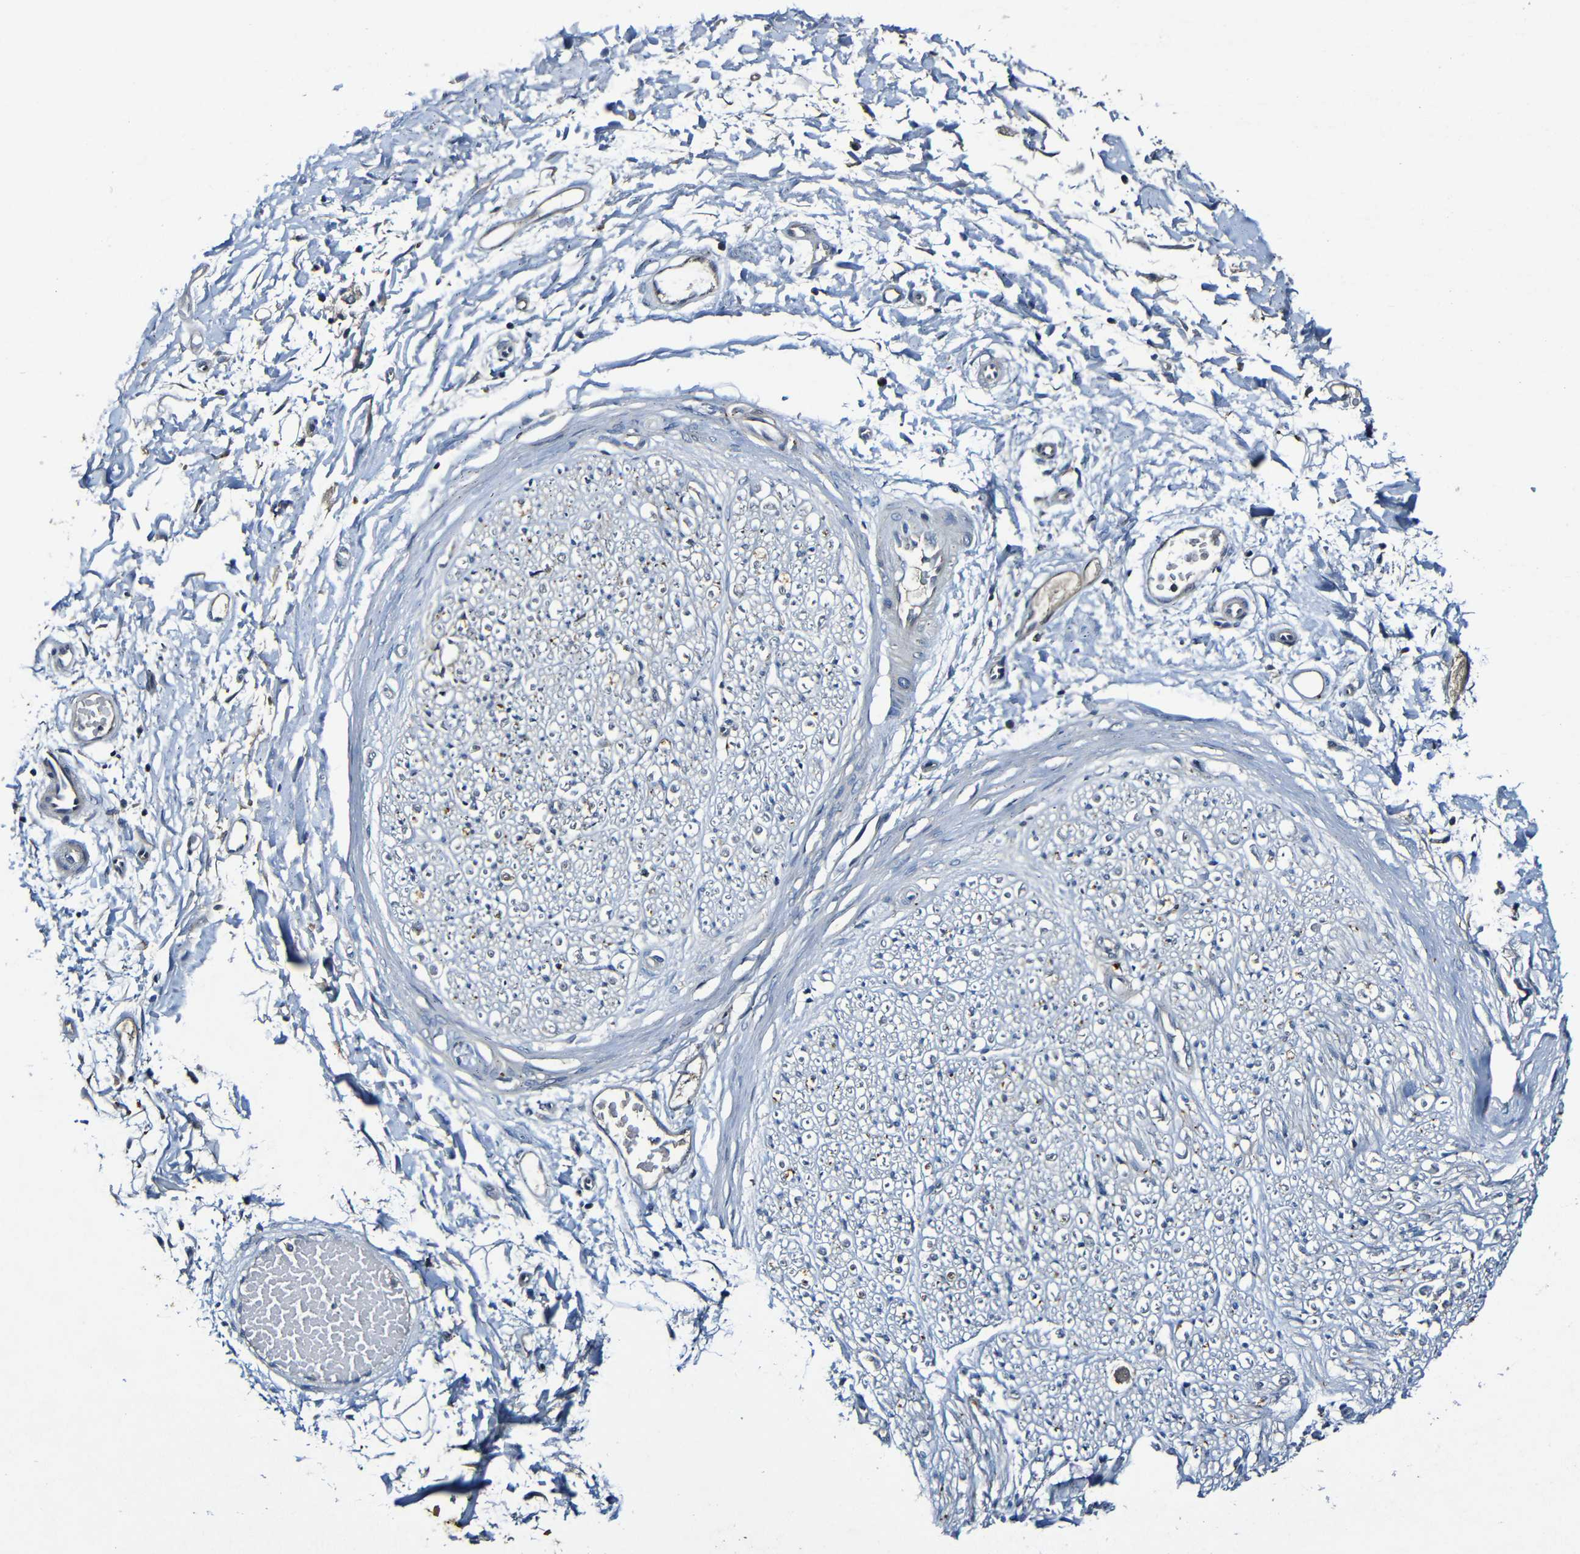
{"staining": {"intensity": "negative", "quantity": "none", "location": "none"}, "tissue": "adipose tissue", "cell_type": "Adipocytes", "image_type": "normal", "snomed": [{"axis": "morphology", "description": "Normal tissue, NOS"}, {"axis": "morphology", "description": "Squamous cell carcinoma, NOS"}, {"axis": "topography", "description": "Skin"}, {"axis": "topography", "description": "Peripheral nerve tissue"}], "caption": "Adipose tissue stained for a protein using IHC displays no positivity adipocytes.", "gene": "LRRC70", "patient": {"sex": "male", "age": 83}}